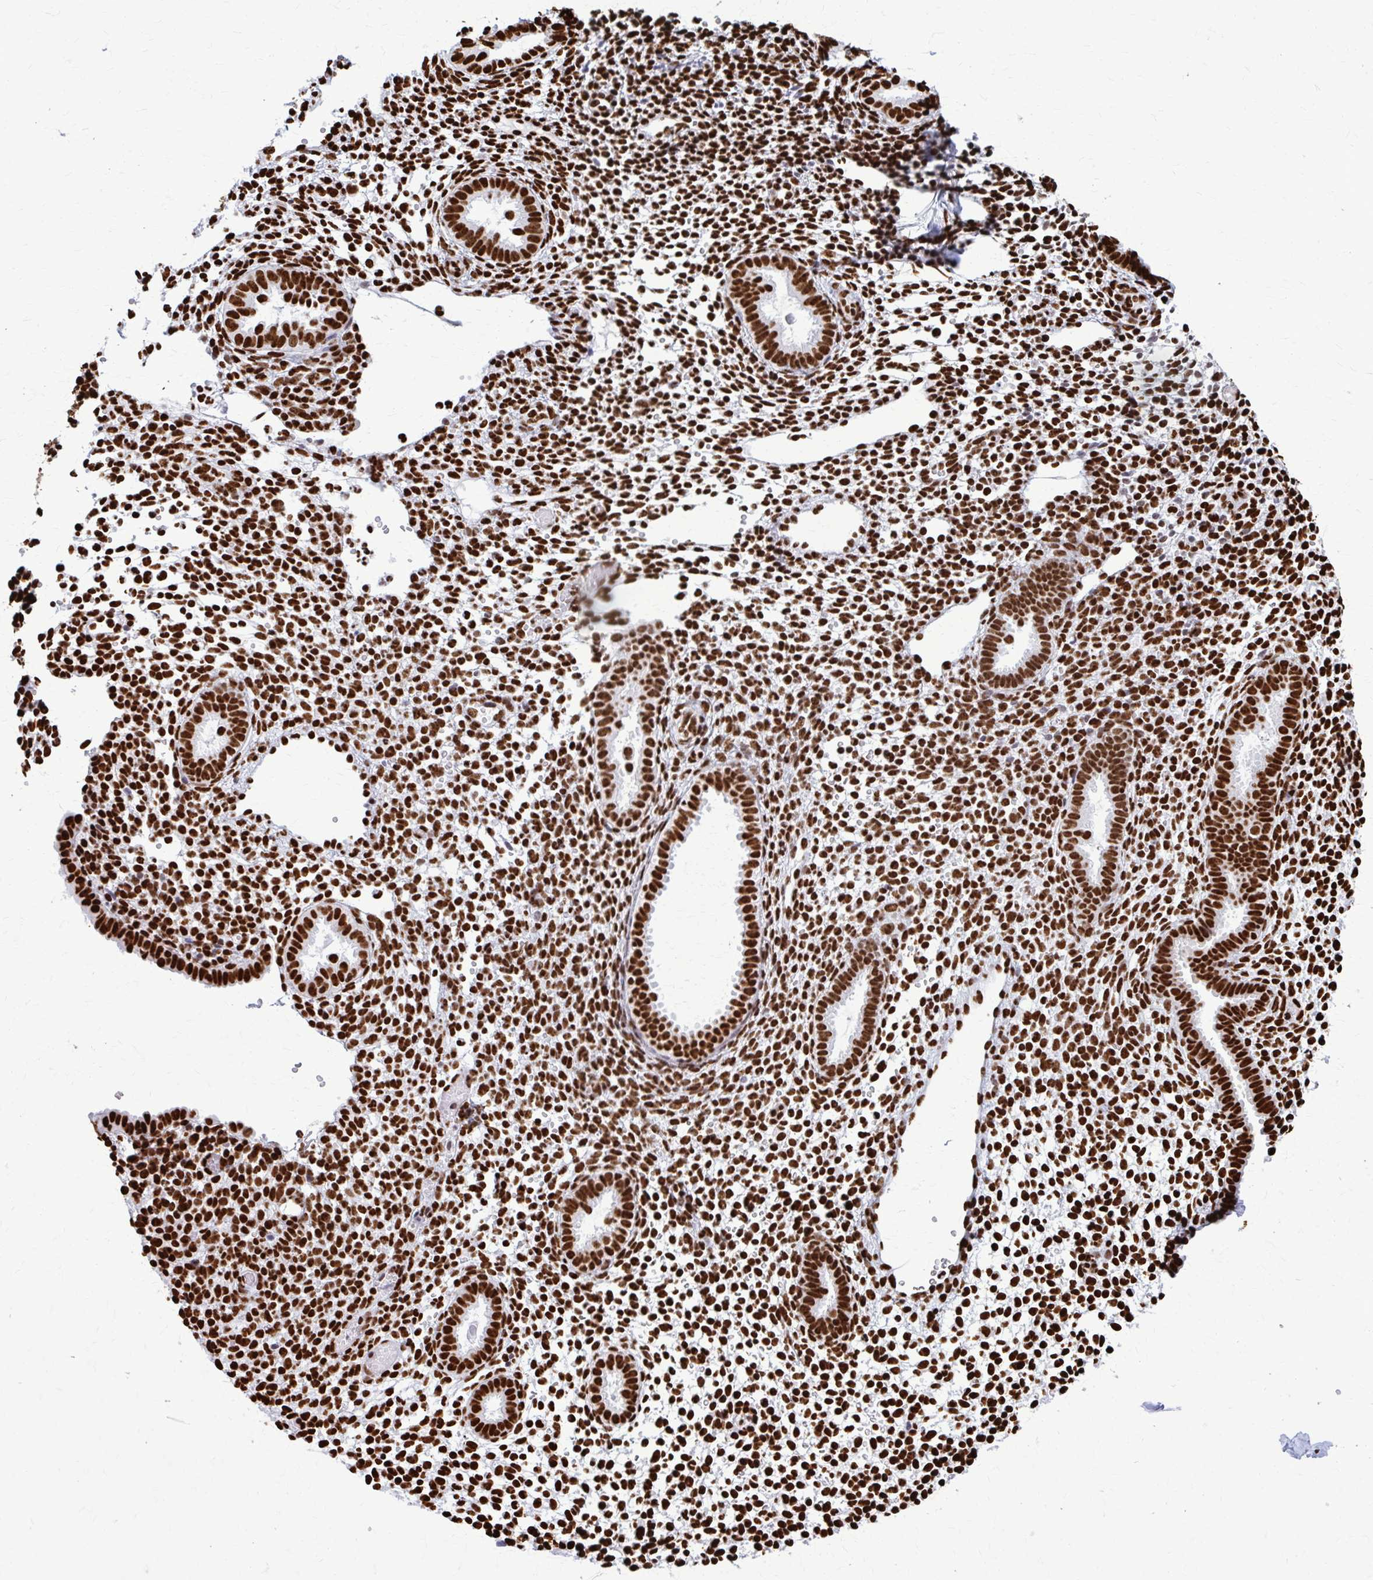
{"staining": {"intensity": "strong", "quantity": ">75%", "location": "nuclear"}, "tissue": "endometrium", "cell_type": "Cells in endometrial stroma", "image_type": "normal", "snomed": [{"axis": "morphology", "description": "Normal tissue, NOS"}, {"axis": "topography", "description": "Endometrium"}], "caption": "Brown immunohistochemical staining in benign endometrium exhibits strong nuclear staining in about >75% of cells in endometrial stroma.", "gene": "SFPQ", "patient": {"sex": "female", "age": 36}}